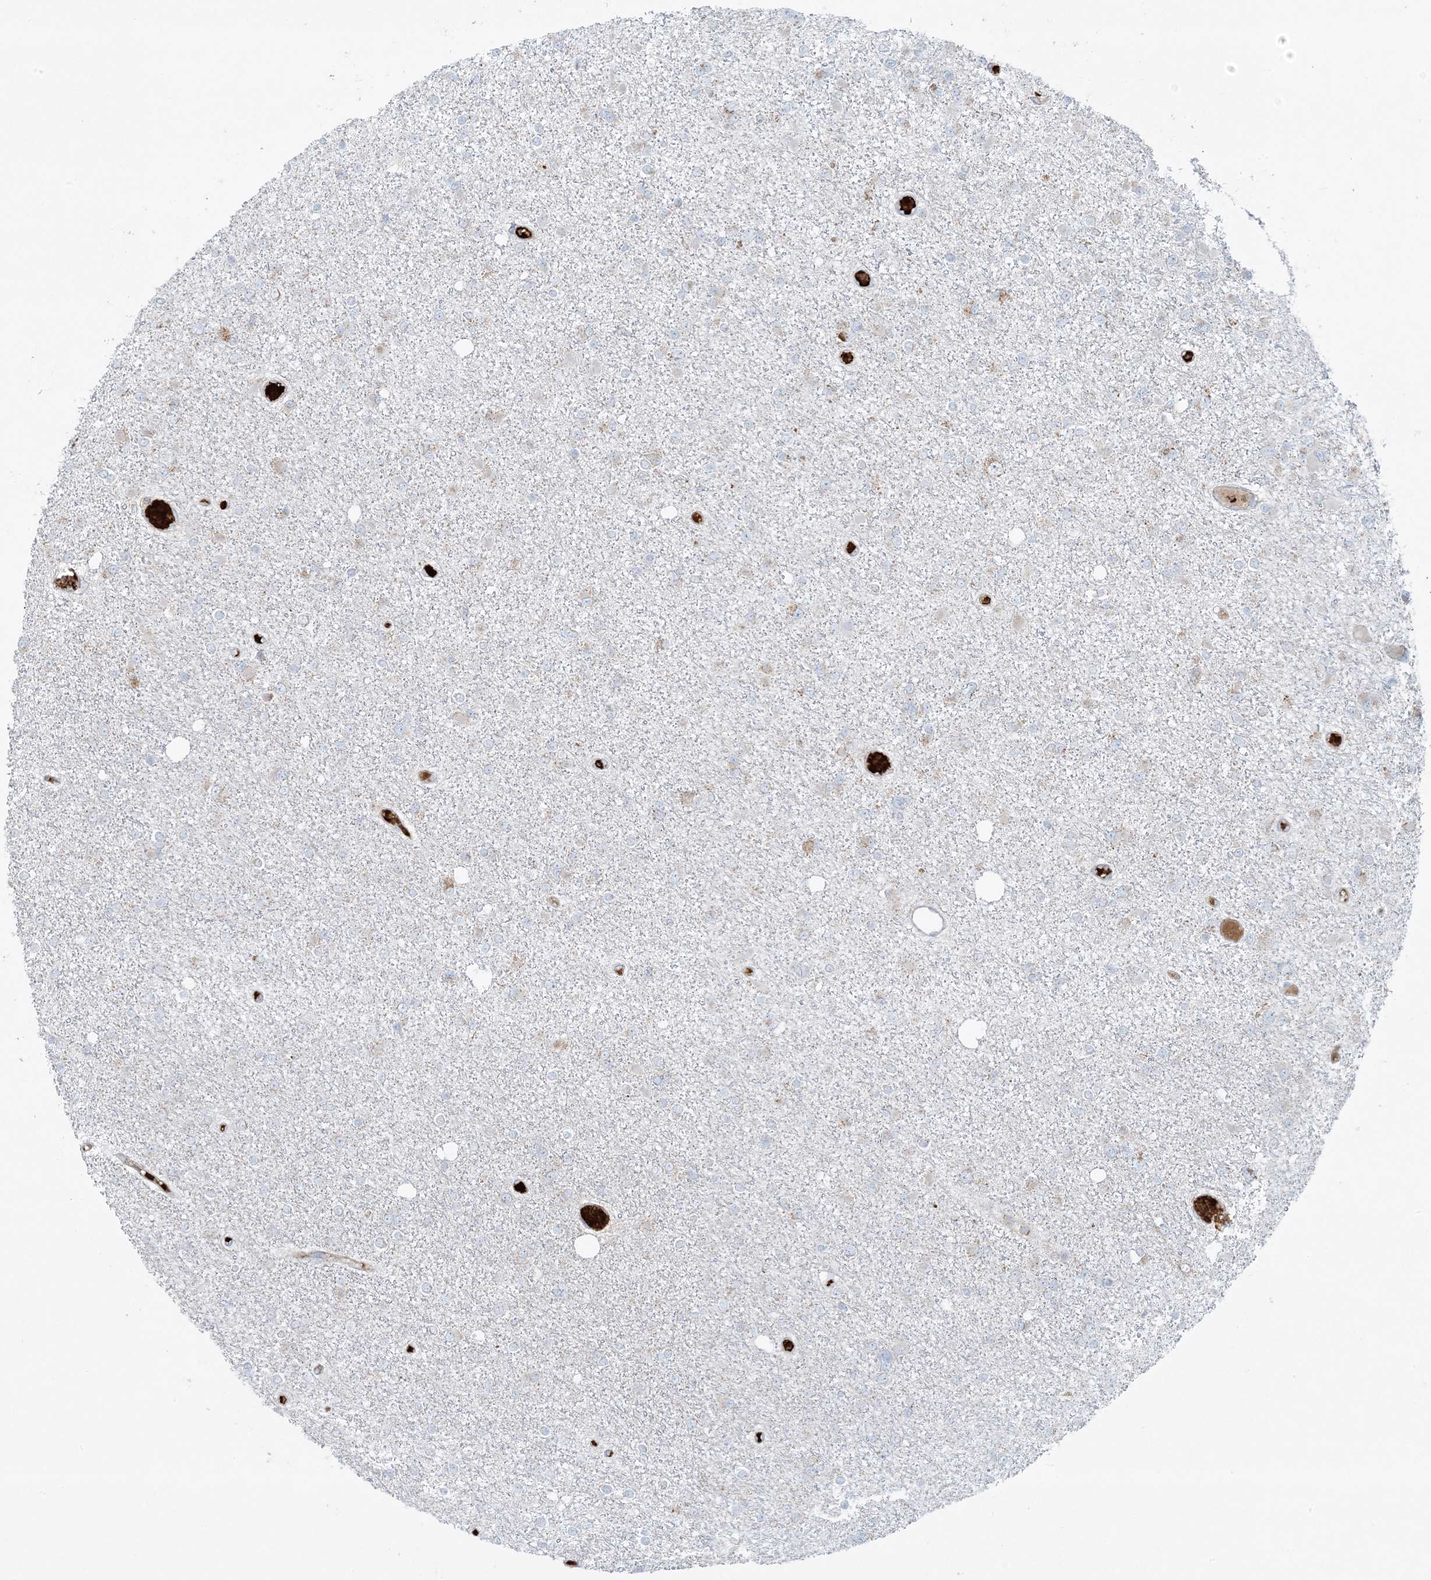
{"staining": {"intensity": "negative", "quantity": "none", "location": "none"}, "tissue": "glioma", "cell_type": "Tumor cells", "image_type": "cancer", "snomed": [{"axis": "morphology", "description": "Glioma, malignant, Low grade"}, {"axis": "topography", "description": "Brain"}], "caption": "Glioma stained for a protein using immunohistochemistry exhibits no expression tumor cells.", "gene": "PIK3R4", "patient": {"sex": "female", "age": 22}}